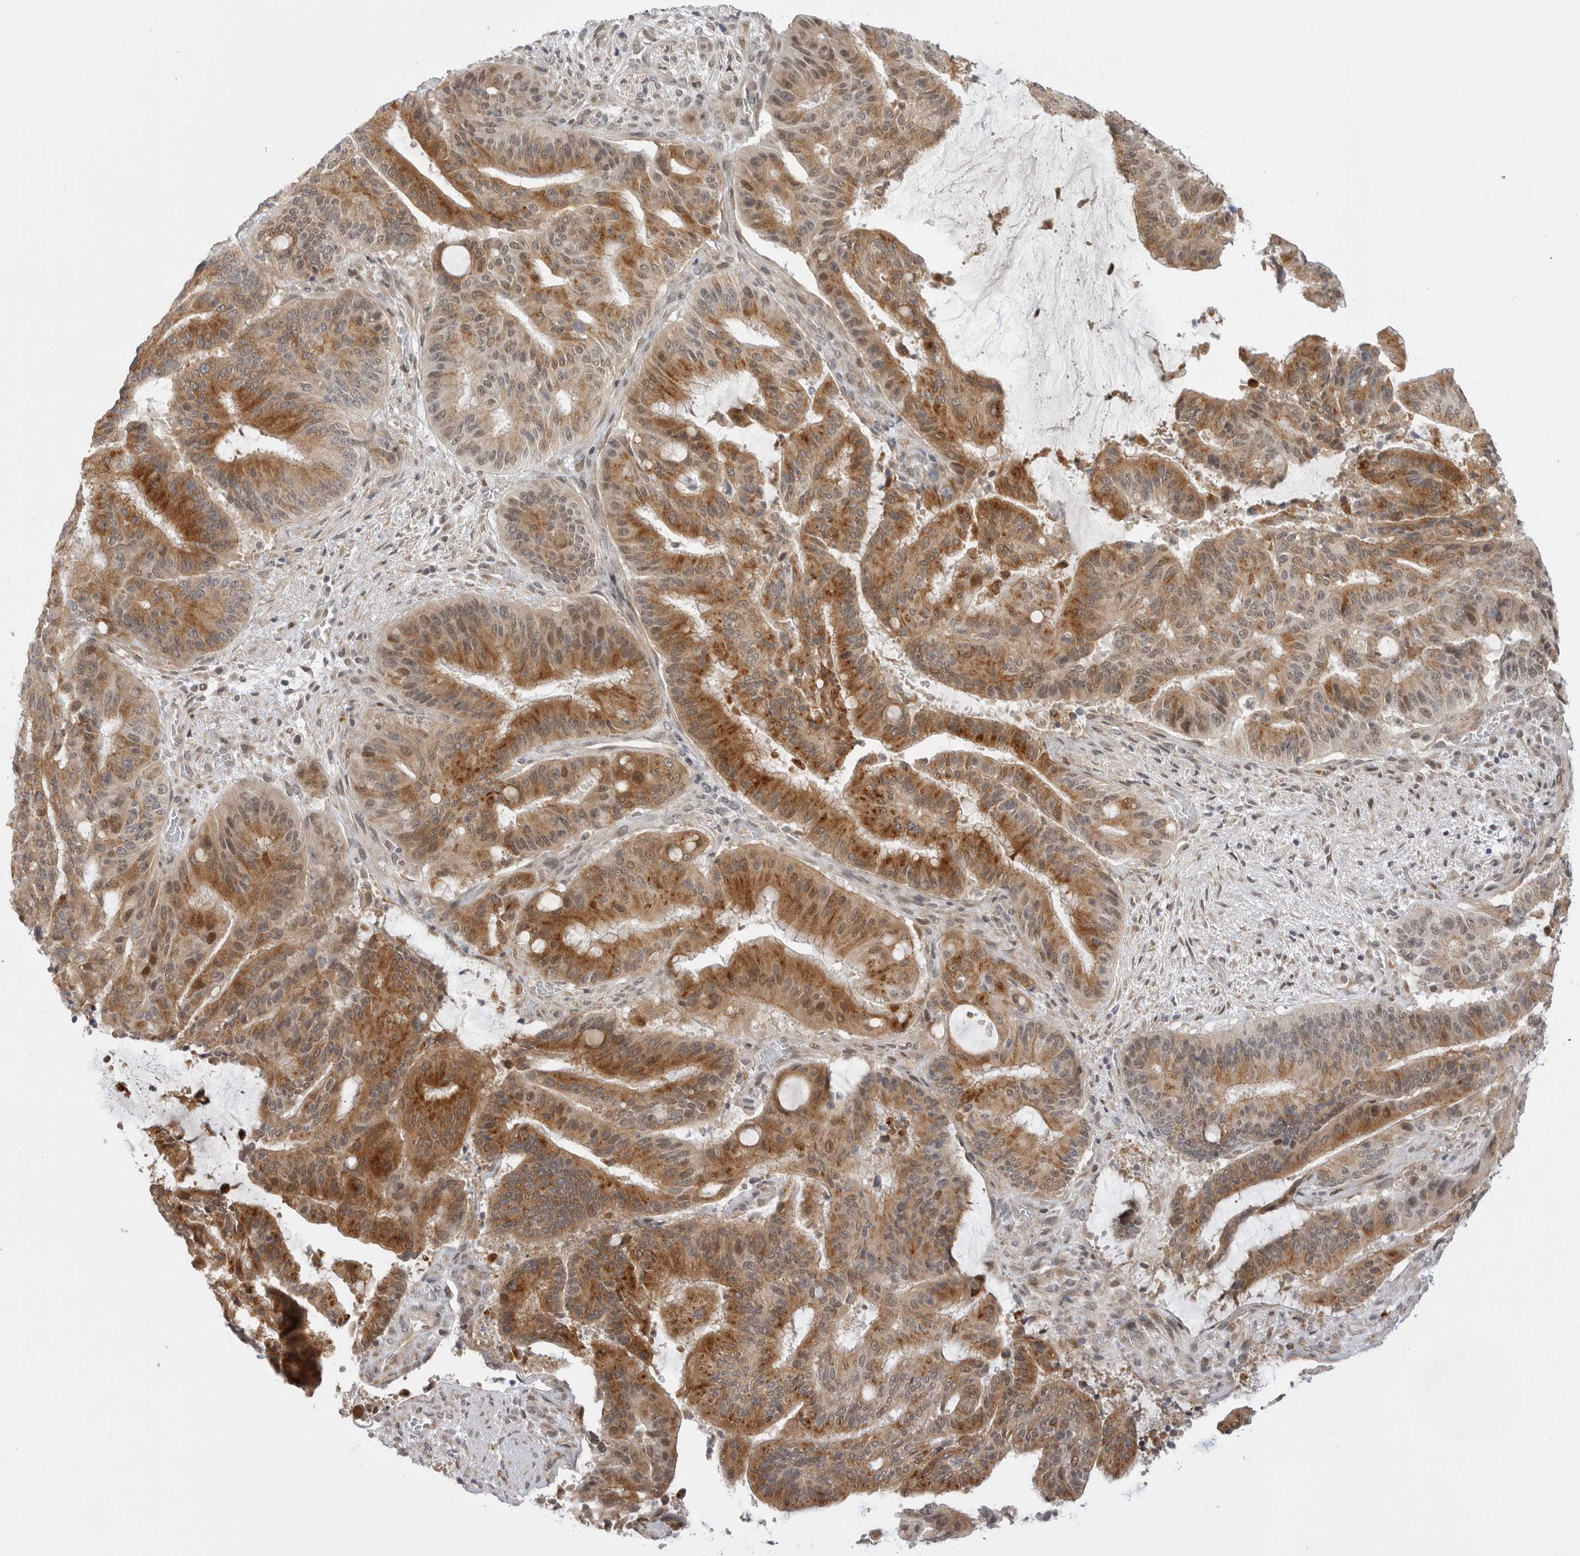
{"staining": {"intensity": "strong", "quantity": ">75%", "location": "cytoplasmic/membranous,nuclear"}, "tissue": "liver cancer", "cell_type": "Tumor cells", "image_type": "cancer", "snomed": [{"axis": "morphology", "description": "Normal tissue, NOS"}, {"axis": "morphology", "description": "Cholangiocarcinoma"}, {"axis": "topography", "description": "Liver"}, {"axis": "topography", "description": "Peripheral nerve tissue"}], "caption": "An image showing strong cytoplasmic/membranous and nuclear staining in about >75% of tumor cells in liver cancer (cholangiocarcinoma), as visualized by brown immunohistochemical staining.", "gene": "GGT6", "patient": {"sex": "female", "age": 73}}